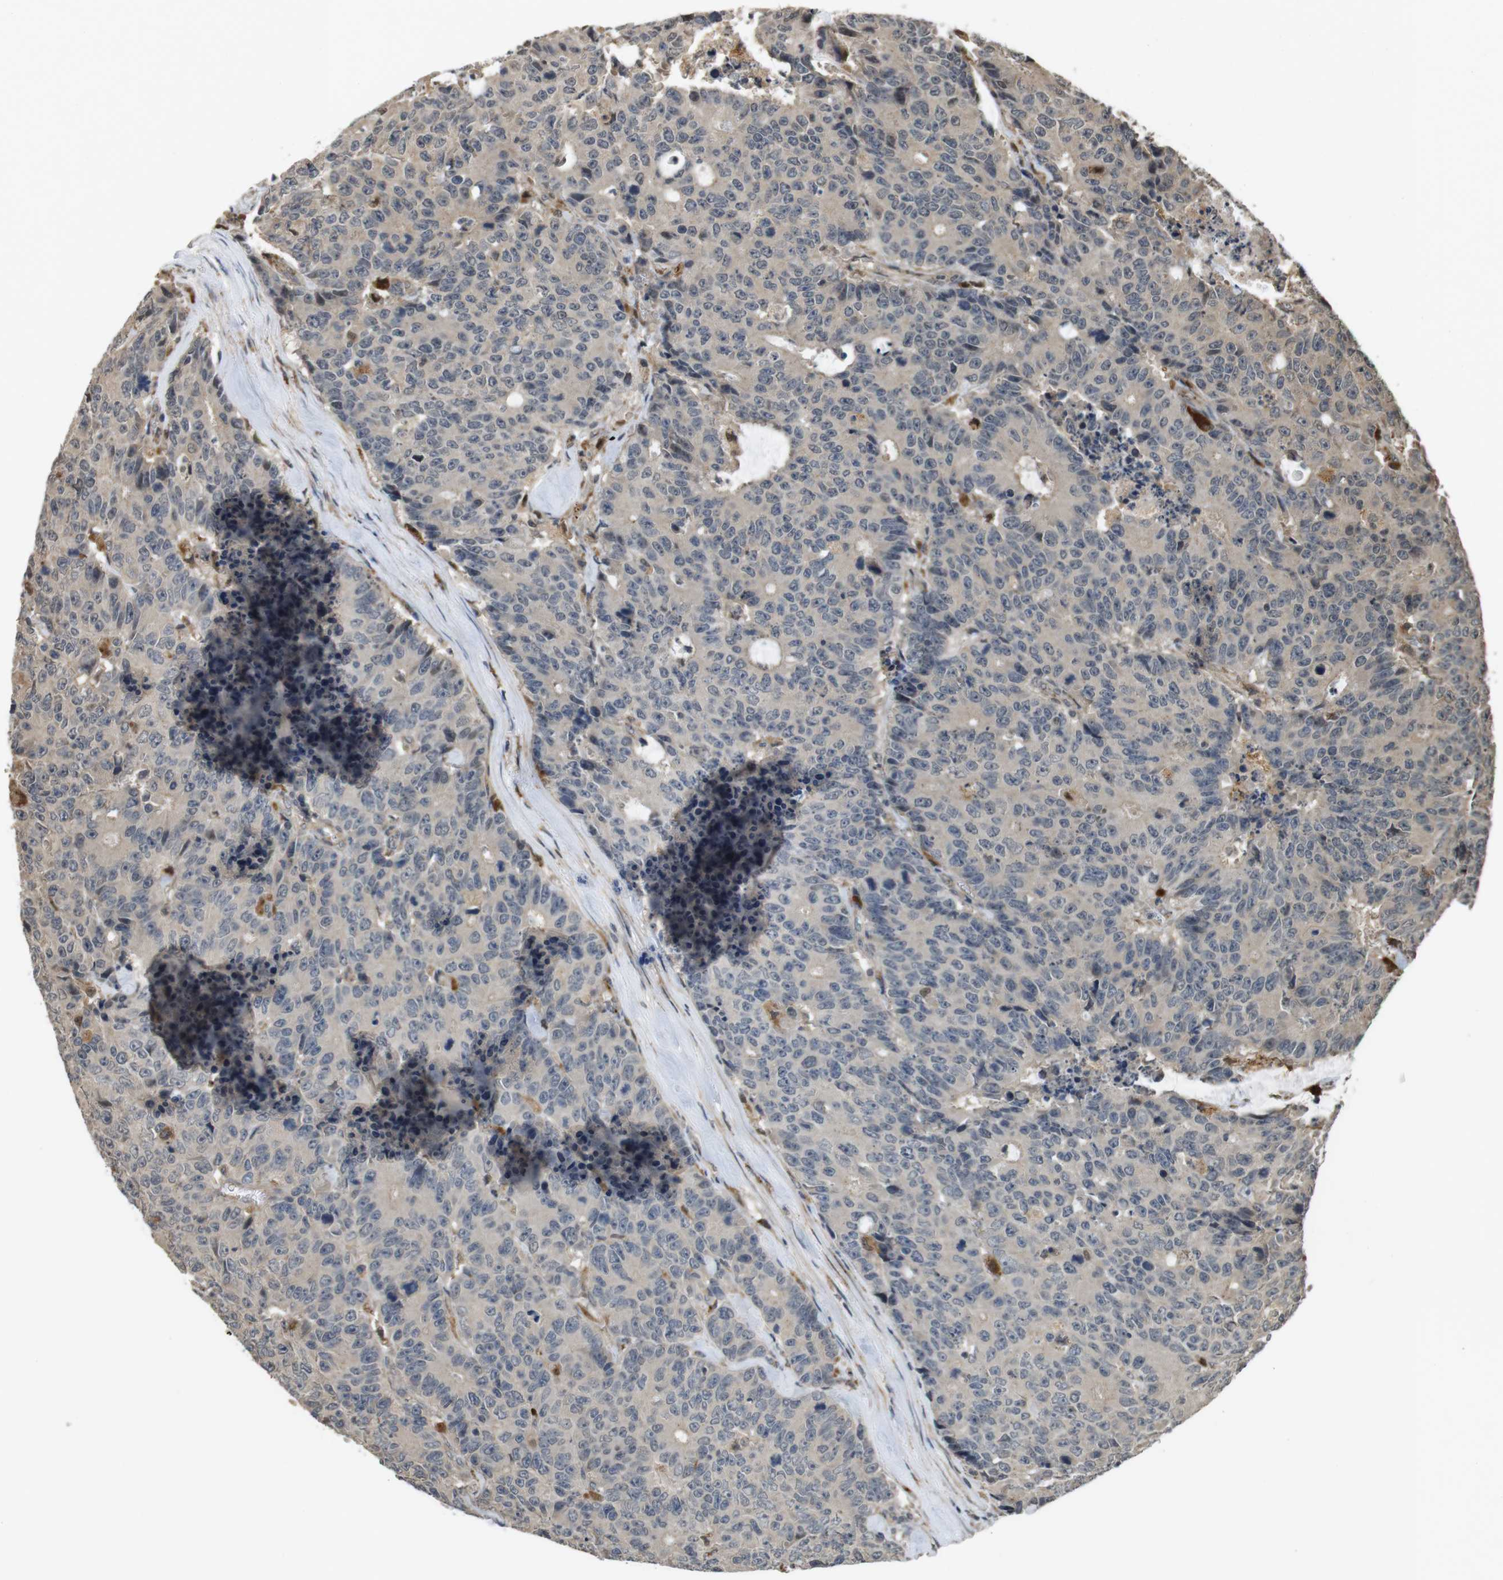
{"staining": {"intensity": "weak", "quantity": ">75%", "location": "cytoplasmic/membranous"}, "tissue": "colorectal cancer", "cell_type": "Tumor cells", "image_type": "cancer", "snomed": [{"axis": "morphology", "description": "Adenocarcinoma, NOS"}, {"axis": "topography", "description": "Colon"}], "caption": "Colorectal cancer stained for a protein (brown) reveals weak cytoplasmic/membranous positive staining in about >75% of tumor cells.", "gene": "FZD10", "patient": {"sex": "female", "age": 86}}